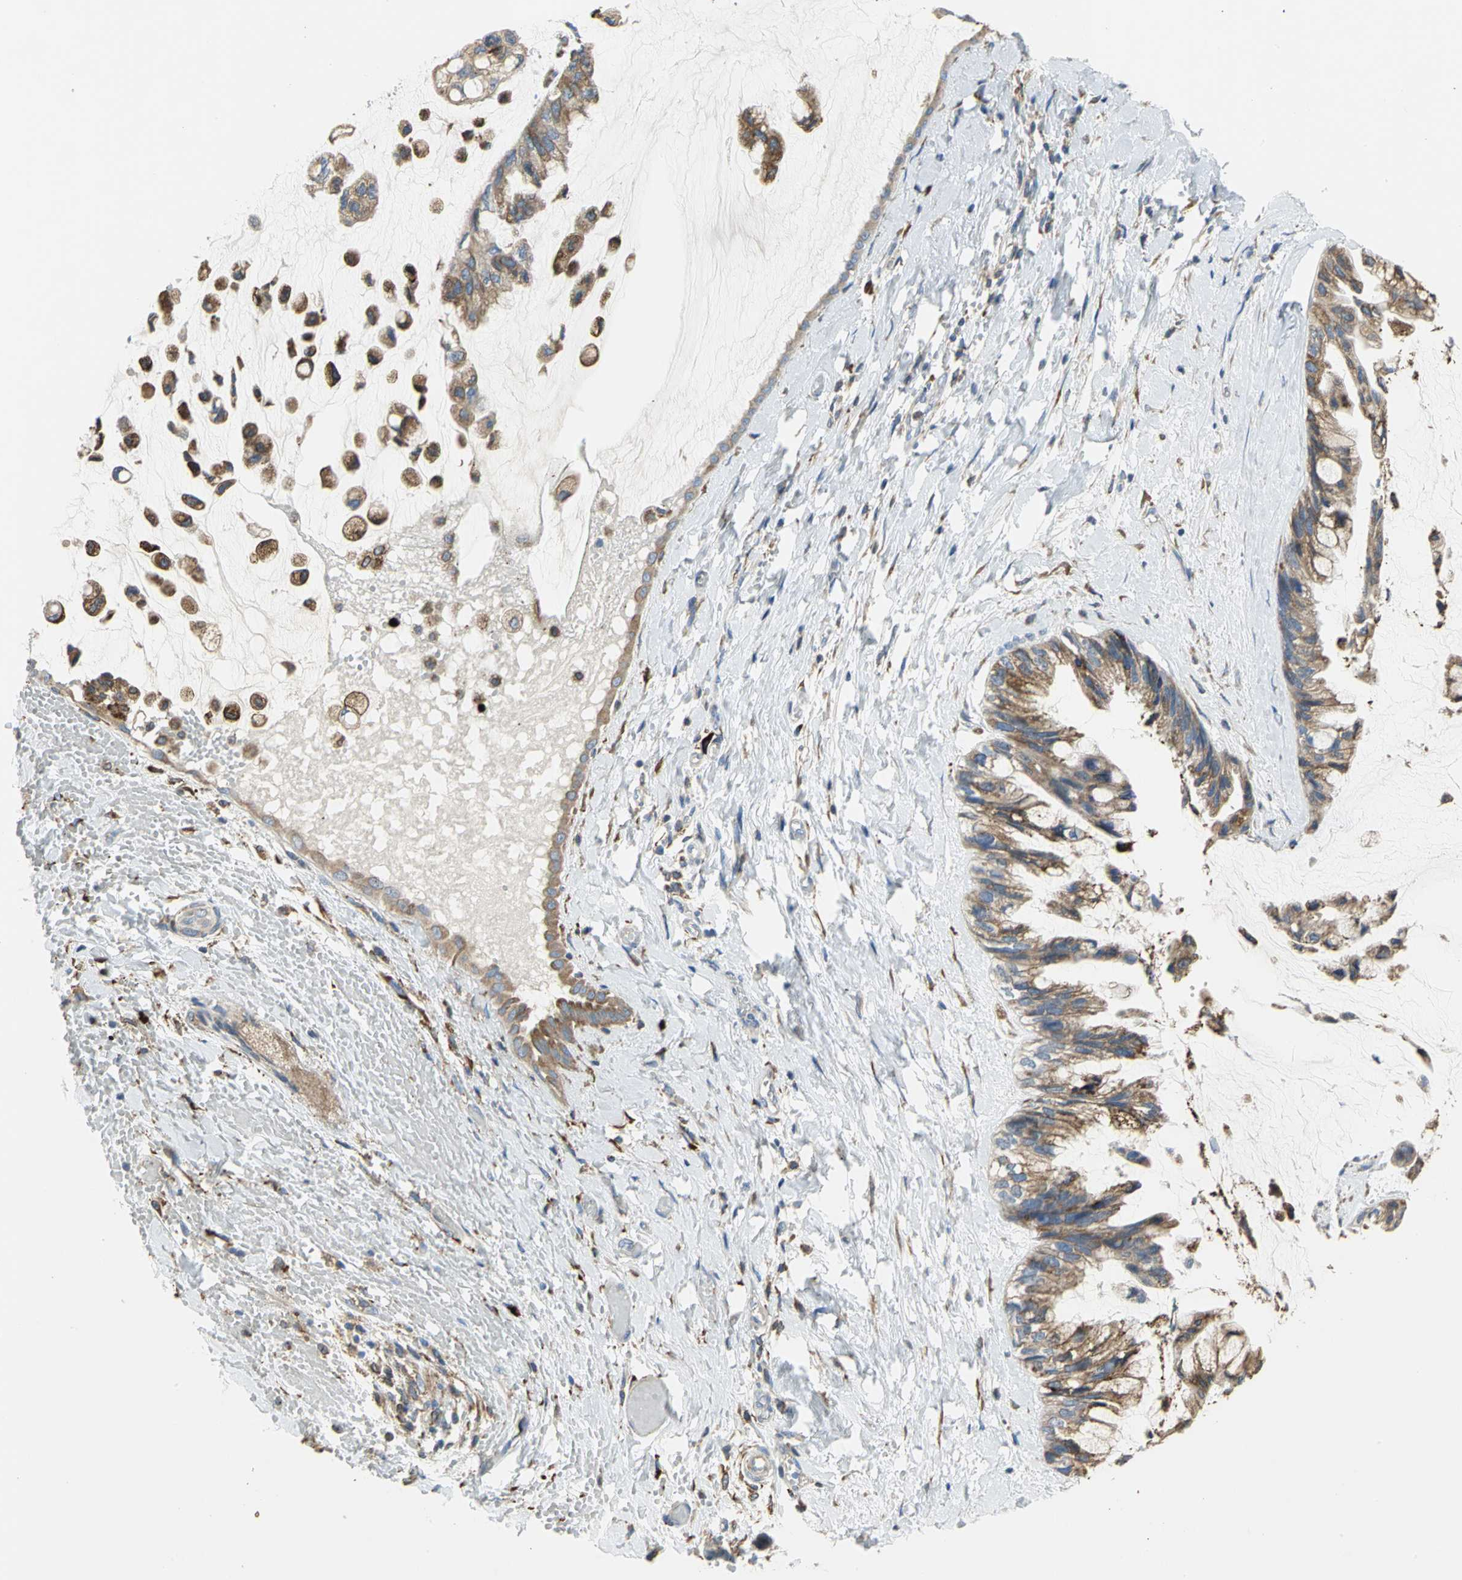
{"staining": {"intensity": "moderate", "quantity": ">75%", "location": "cytoplasmic/membranous"}, "tissue": "ovarian cancer", "cell_type": "Tumor cells", "image_type": "cancer", "snomed": [{"axis": "morphology", "description": "Cystadenocarcinoma, mucinous, NOS"}, {"axis": "topography", "description": "Ovary"}], "caption": "Mucinous cystadenocarcinoma (ovarian) stained with a brown dye demonstrates moderate cytoplasmic/membranous positive staining in approximately >75% of tumor cells.", "gene": "SDF2L1", "patient": {"sex": "female", "age": 39}}